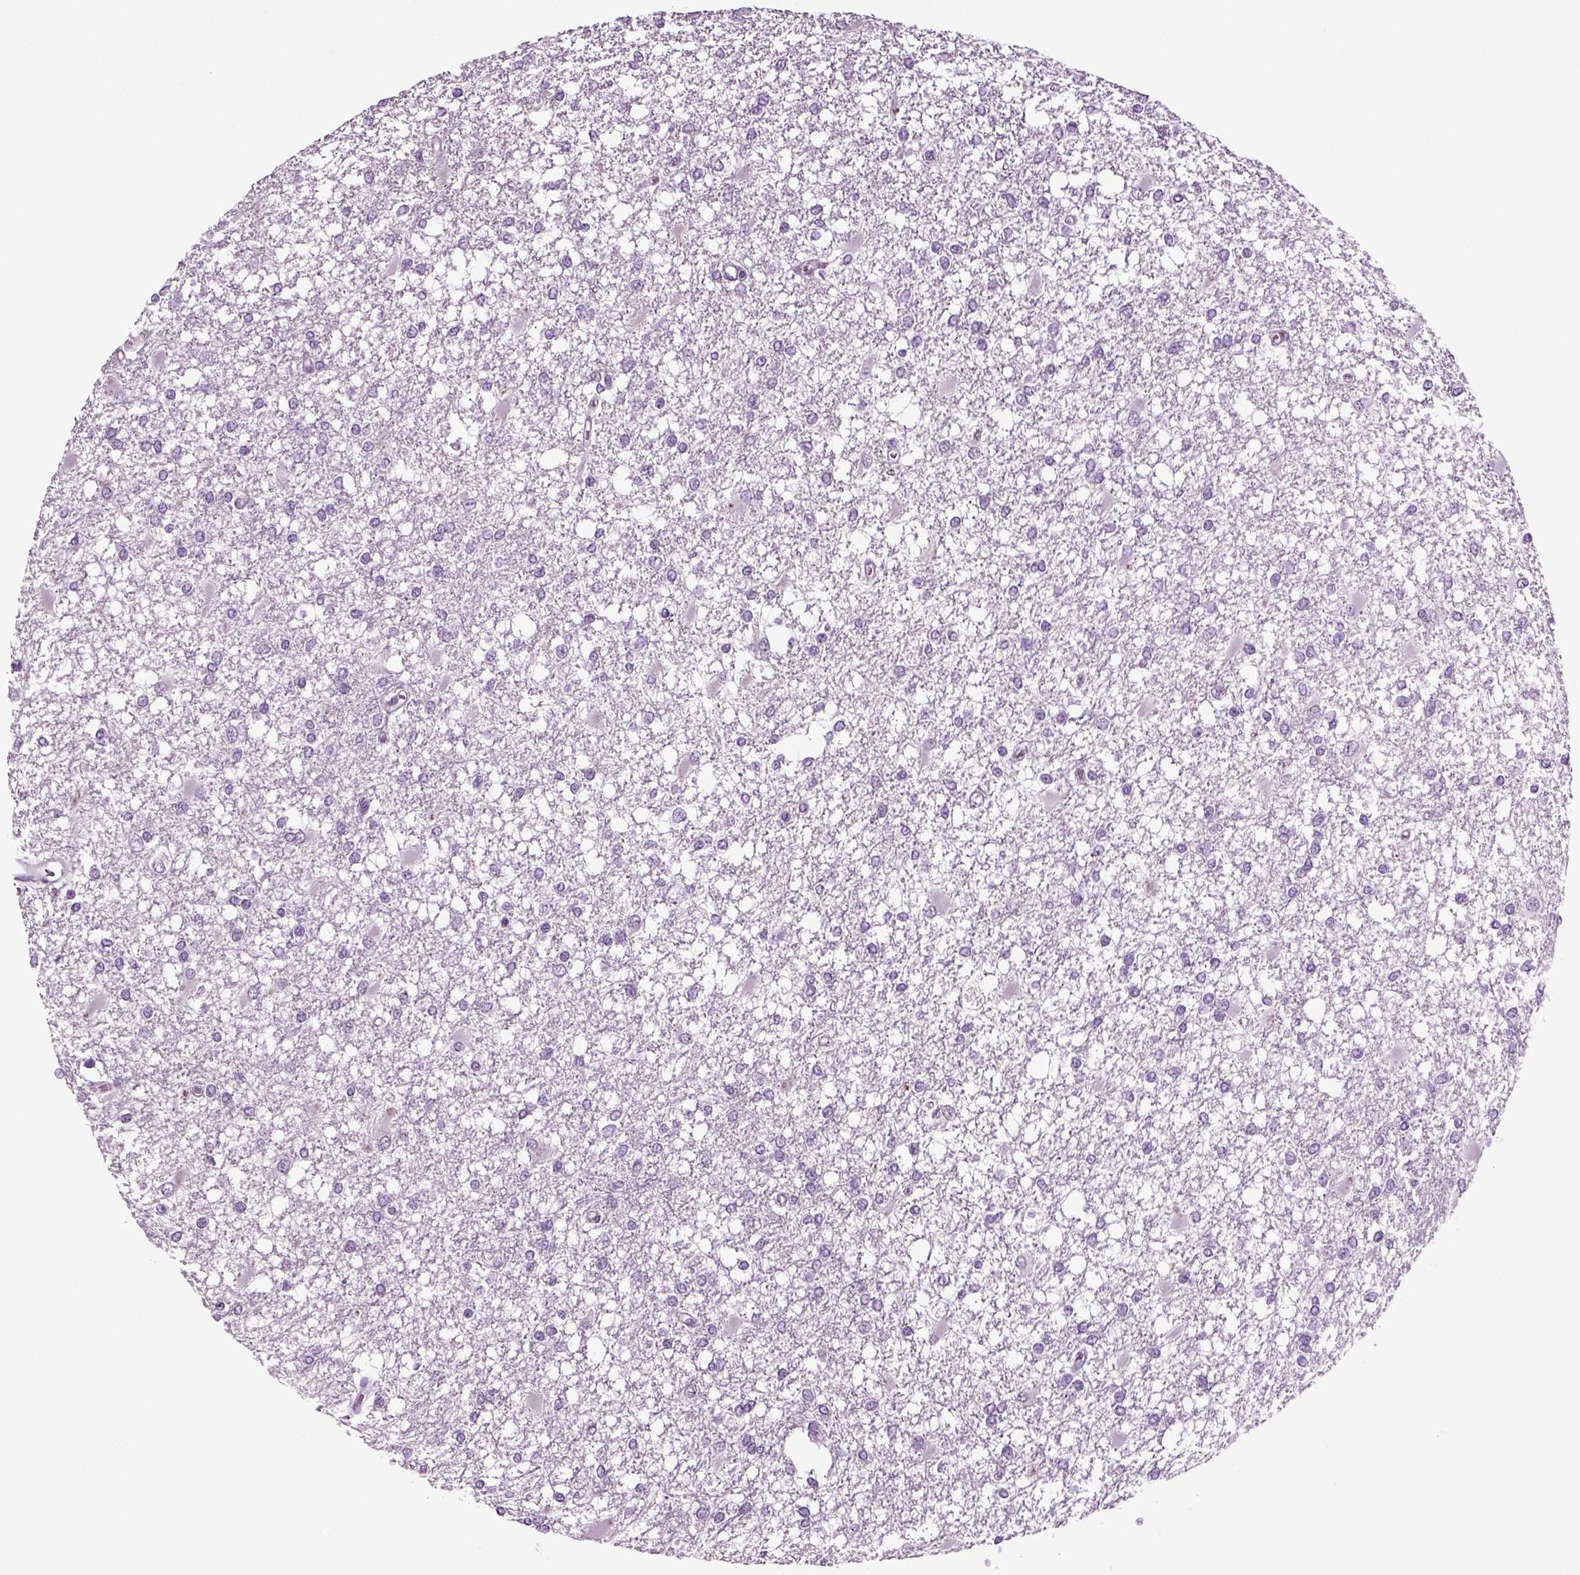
{"staining": {"intensity": "negative", "quantity": "none", "location": "none"}, "tissue": "glioma", "cell_type": "Tumor cells", "image_type": "cancer", "snomed": [{"axis": "morphology", "description": "Glioma, malignant, High grade"}, {"axis": "topography", "description": "Cerebral cortex"}], "caption": "IHC of malignant glioma (high-grade) displays no staining in tumor cells.", "gene": "FGF11", "patient": {"sex": "male", "age": 79}}